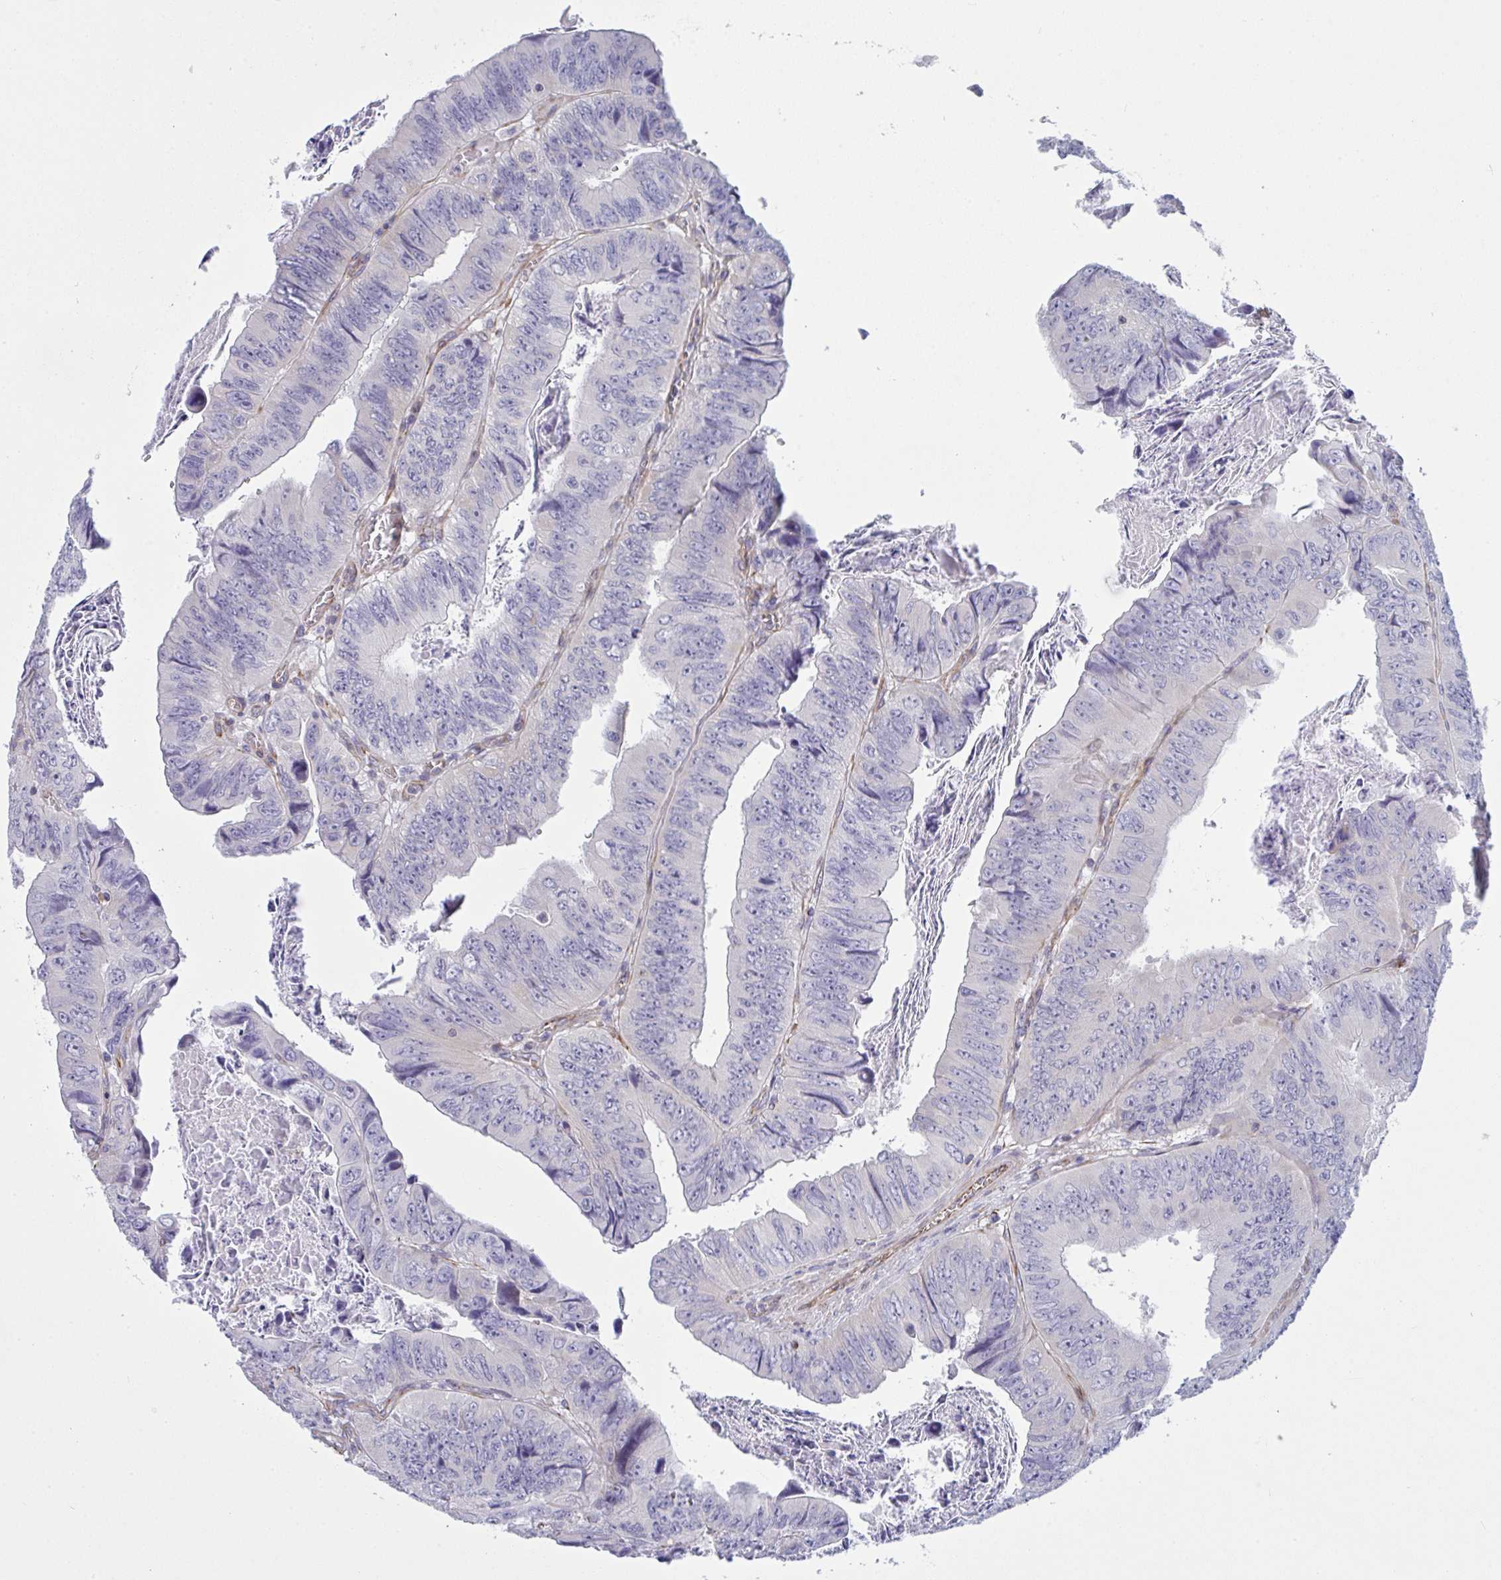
{"staining": {"intensity": "negative", "quantity": "none", "location": "none"}, "tissue": "colorectal cancer", "cell_type": "Tumor cells", "image_type": "cancer", "snomed": [{"axis": "morphology", "description": "Adenocarcinoma, NOS"}, {"axis": "topography", "description": "Colon"}], "caption": "High power microscopy image of an immunohistochemistry (IHC) photomicrograph of colorectal cancer (adenocarcinoma), revealing no significant staining in tumor cells.", "gene": "DCBLD1", "patient": {"sex": "female", "age": 84}}